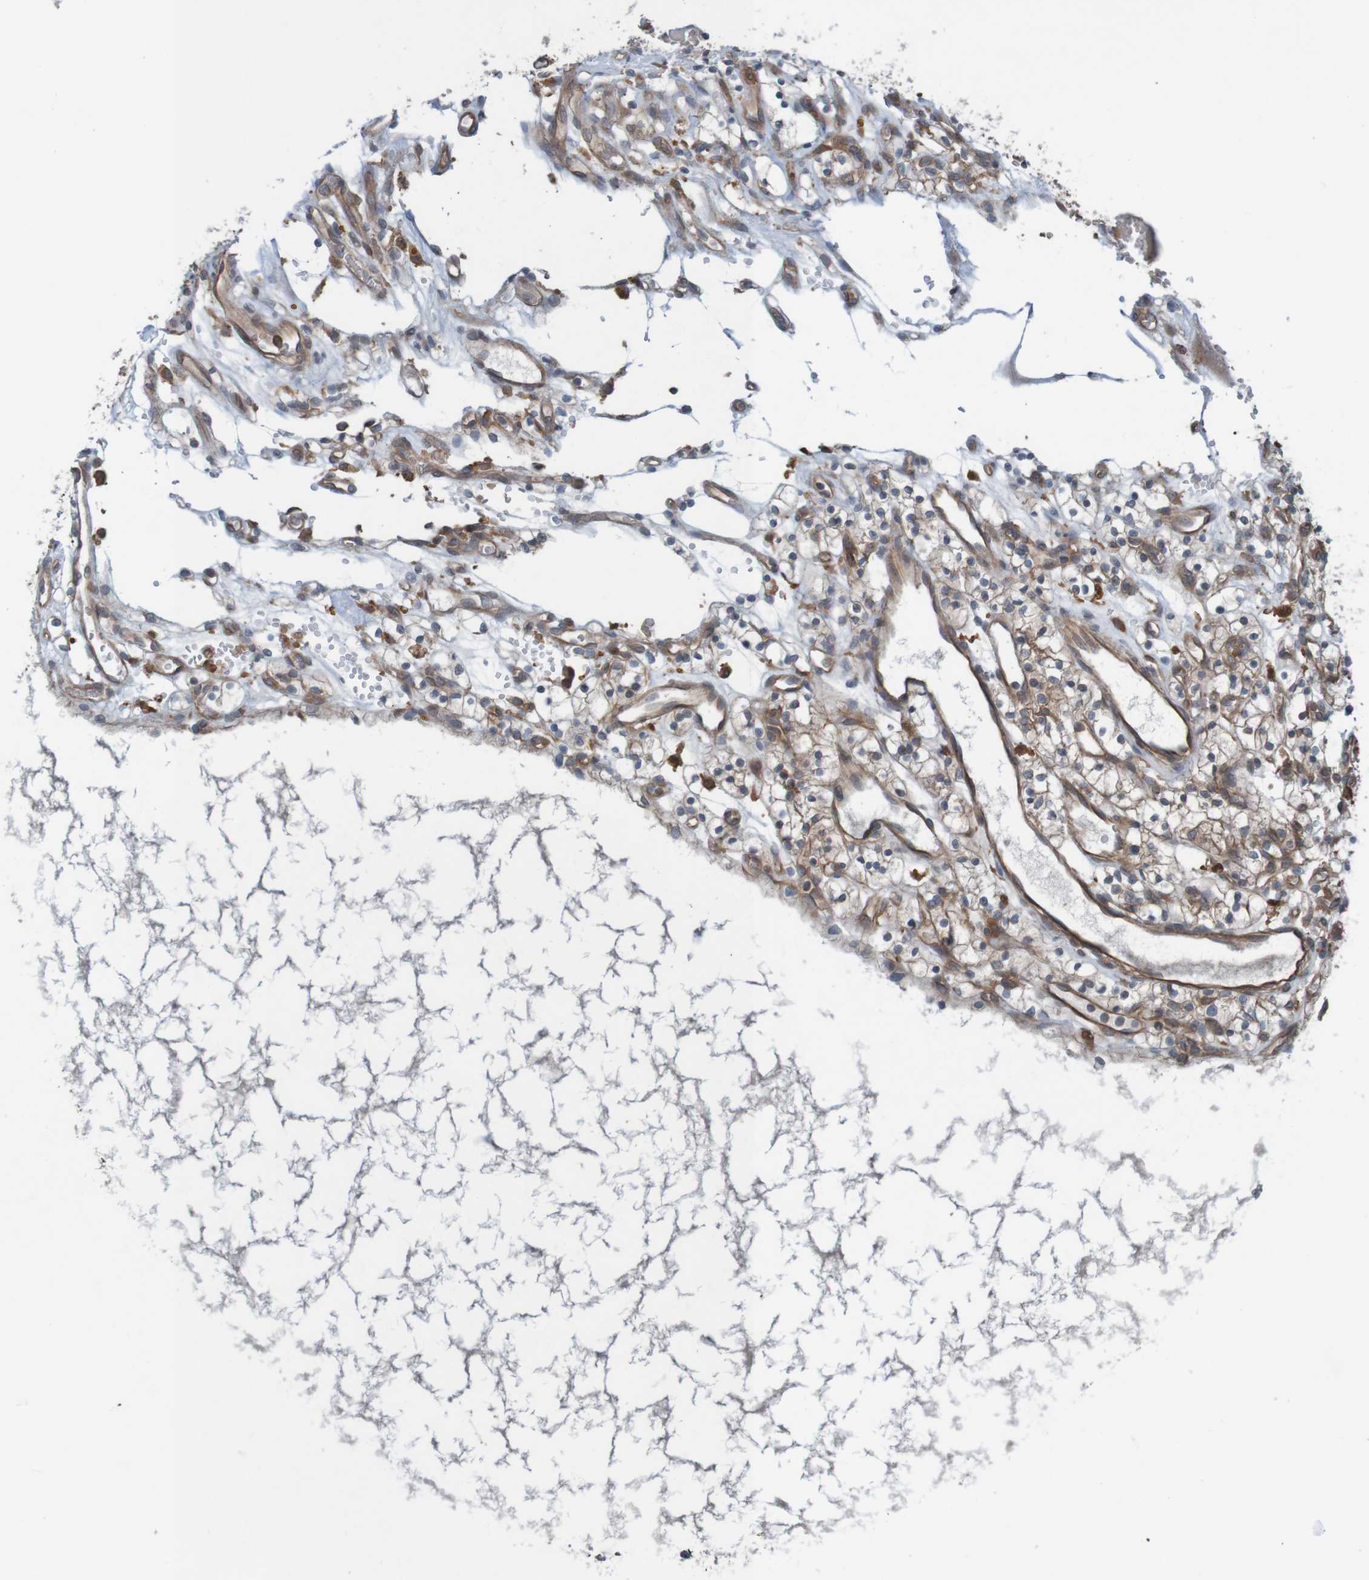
{"staining": {"intensity": "weak", "quantity": ">75%", "location": "cytoplasmic/membranous"}, "tissue": "renal cancer", "cell_type": "Tumor cells", "image_type": "cancer", "snomed": [{"axis": "morphology", "description": "Adenocarcinoma, NOS"}, {"axis": "topography", "description": "Kidney"}], "caption": "Immunohistochemistry (IHC) (DAB) staining of renal adenocarcinoma shows weak cytoplasmic/membranous protein staining in about >75% of tumor cells.", "gene": "ARHGEF11", "patient": {"sex": "female", "age": 57}}